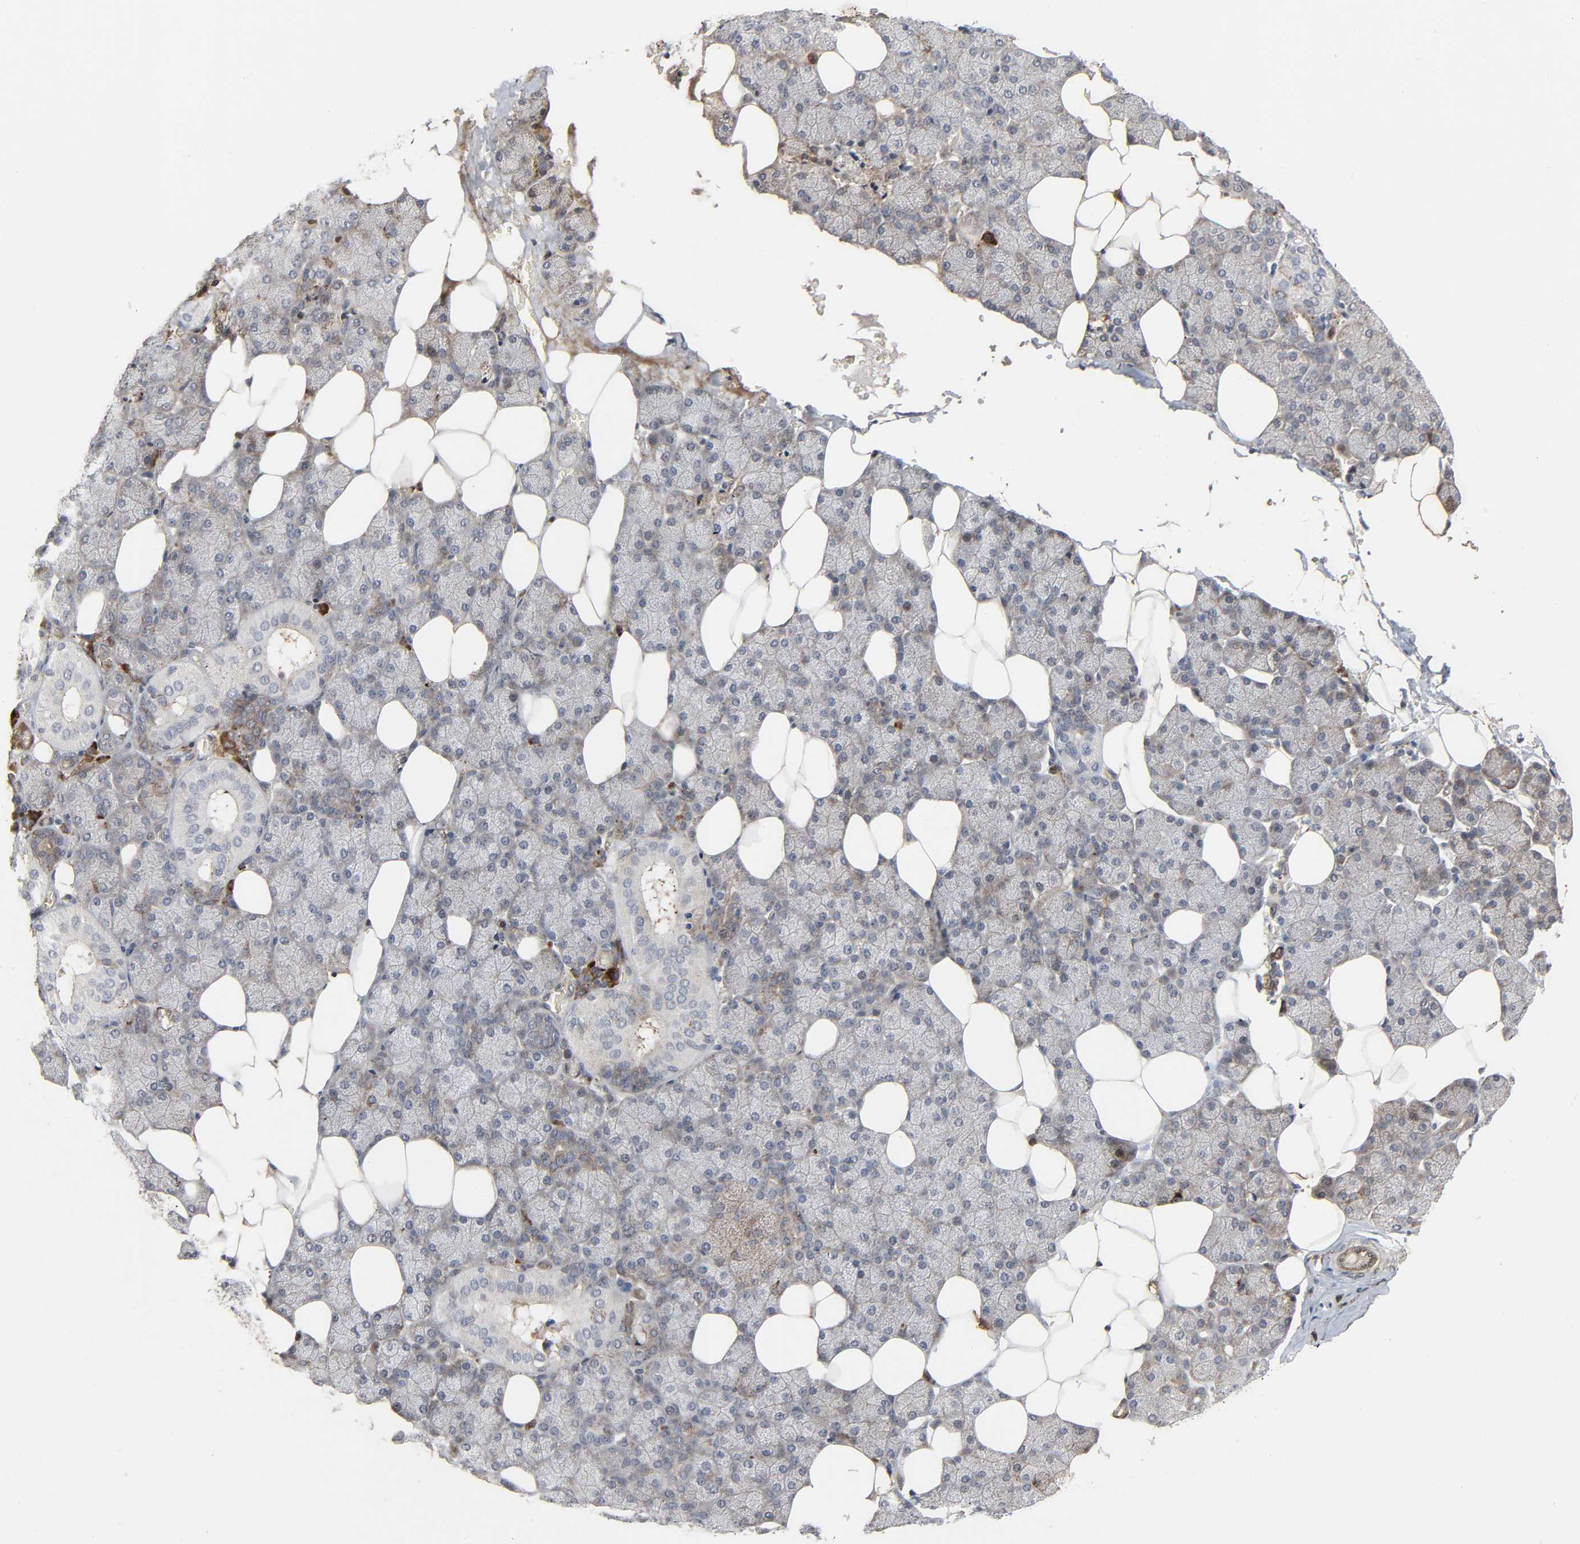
{"staining": {"intensity": "moderate", "quantity": ">75%", "location": "cytoplasmic/membranous"}, "tissue": "salivary gland", "cell_type": "Glandular cells", "image_type": "normal", "snomed": [{"axis": "morphology", "description": "Normal tissue, NOS"}, {"axis": "topography", "description": "Lymph node"}, {"axis": "topography", "description": "Salivary gland"}], "caption": "Glandular cells exhibit moderate cytoplasmic/membranous expression in approximately >75% of cells in normal salivary gland. (DAB IHC, brown staining for protein, blue staining for nuclei).", "gene": "ADCY4", "patient": {"sex": "male", "age": 8}}